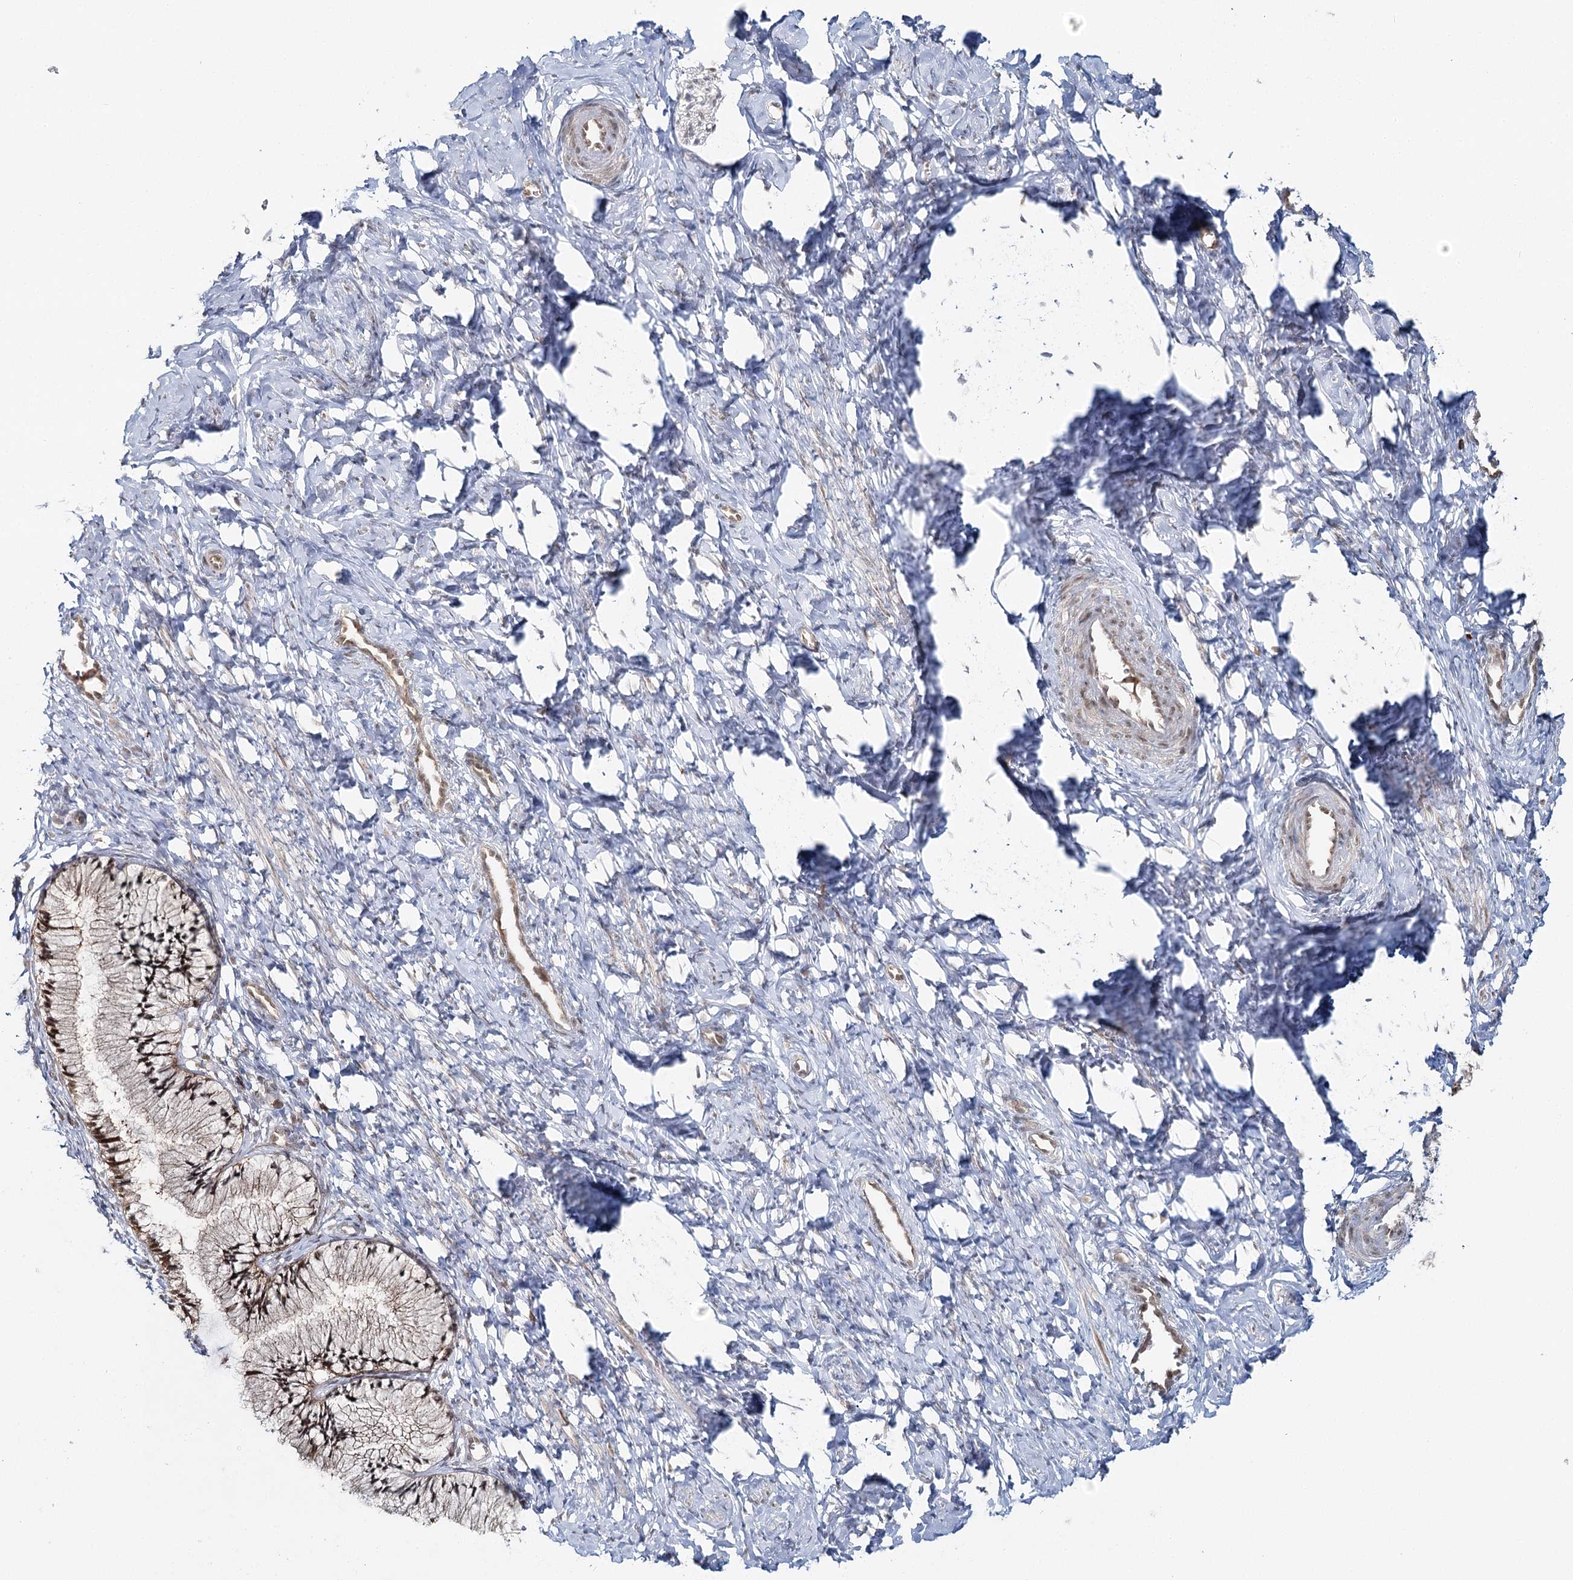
{"staining": {"intensity": "moderate", "quantity": ">75%", "location": "cytoplasmic/membranous,nuclear"}, "tissue": "cervix", "cell_type": "Glandular cells", "image_type": "normal", "snomed": [{"axis": "morphology", "description": "Normal tissue, NOS"}, {"axis": "topography", "description": "Cervix"}], "caption": "Glandular cells show medium levels of moderate cytoplasmic/membranous,nuclear expression in approximately >75% of cells in normal human cervix.", "gene": "FAM120B", "patient": {"sex": "female", "age": 27}}